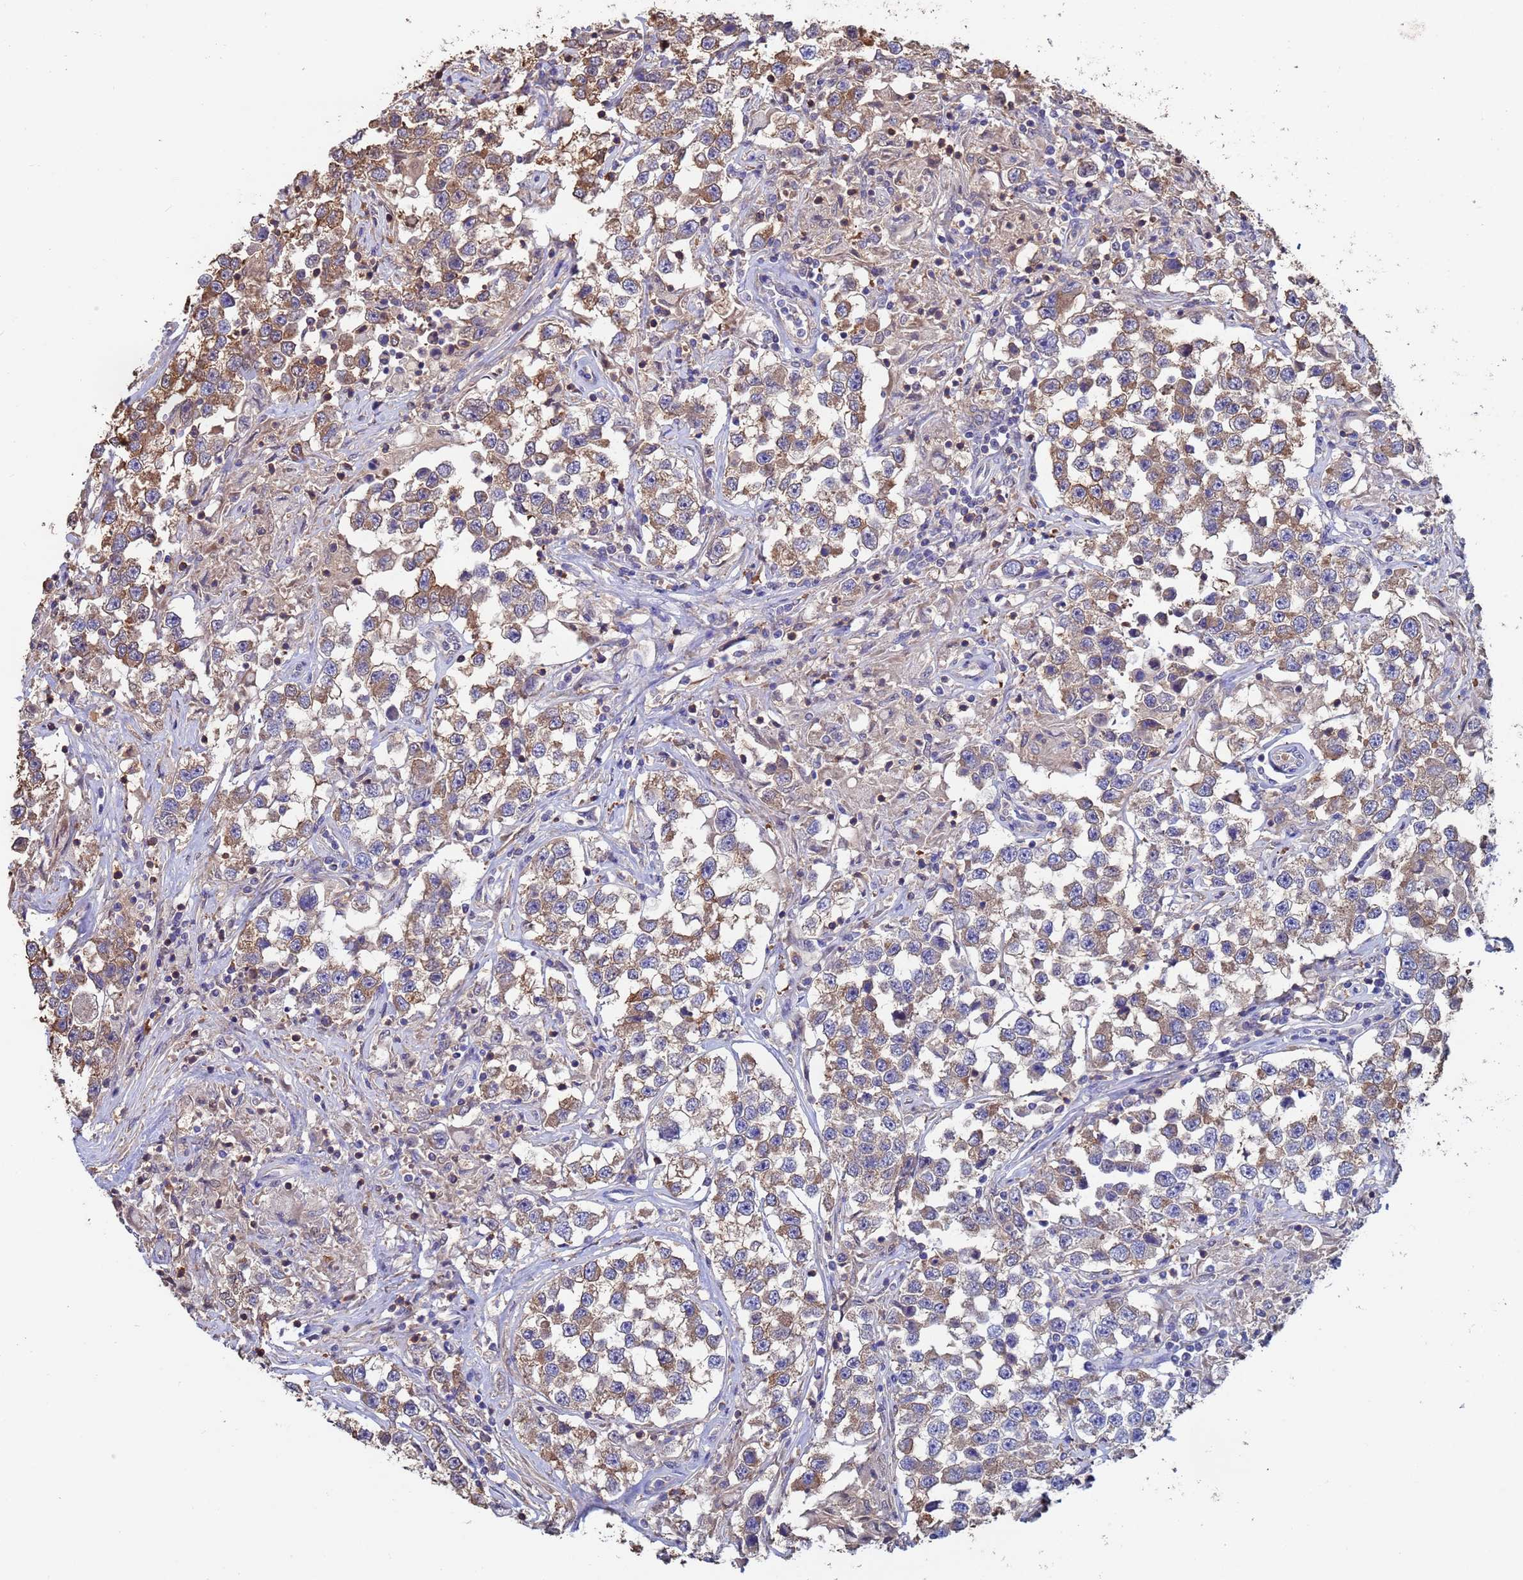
{"staining": {"intensity": "moderate", "quantity": ">75%", "location": "cytoplasmic/membranous"}, "tissue": "testis cancer", "cell_type": "Tumor cells", "image_type": "cancer", "snomed": [{"axis": "morphology", "description": "Seminoma, NOS"}, {"axis": "topography", "description": "Testis"}], "caption": "DAB (3,3'-diaminobenzidine) immunohistochemical staining of testis cancer (seminoma) demonstrates moderate cytoplasmic/membranous protein expression in about >75% of tumor cells.", "gene": "FAM25A", "patient": {"sex": "male", "age": 46}}